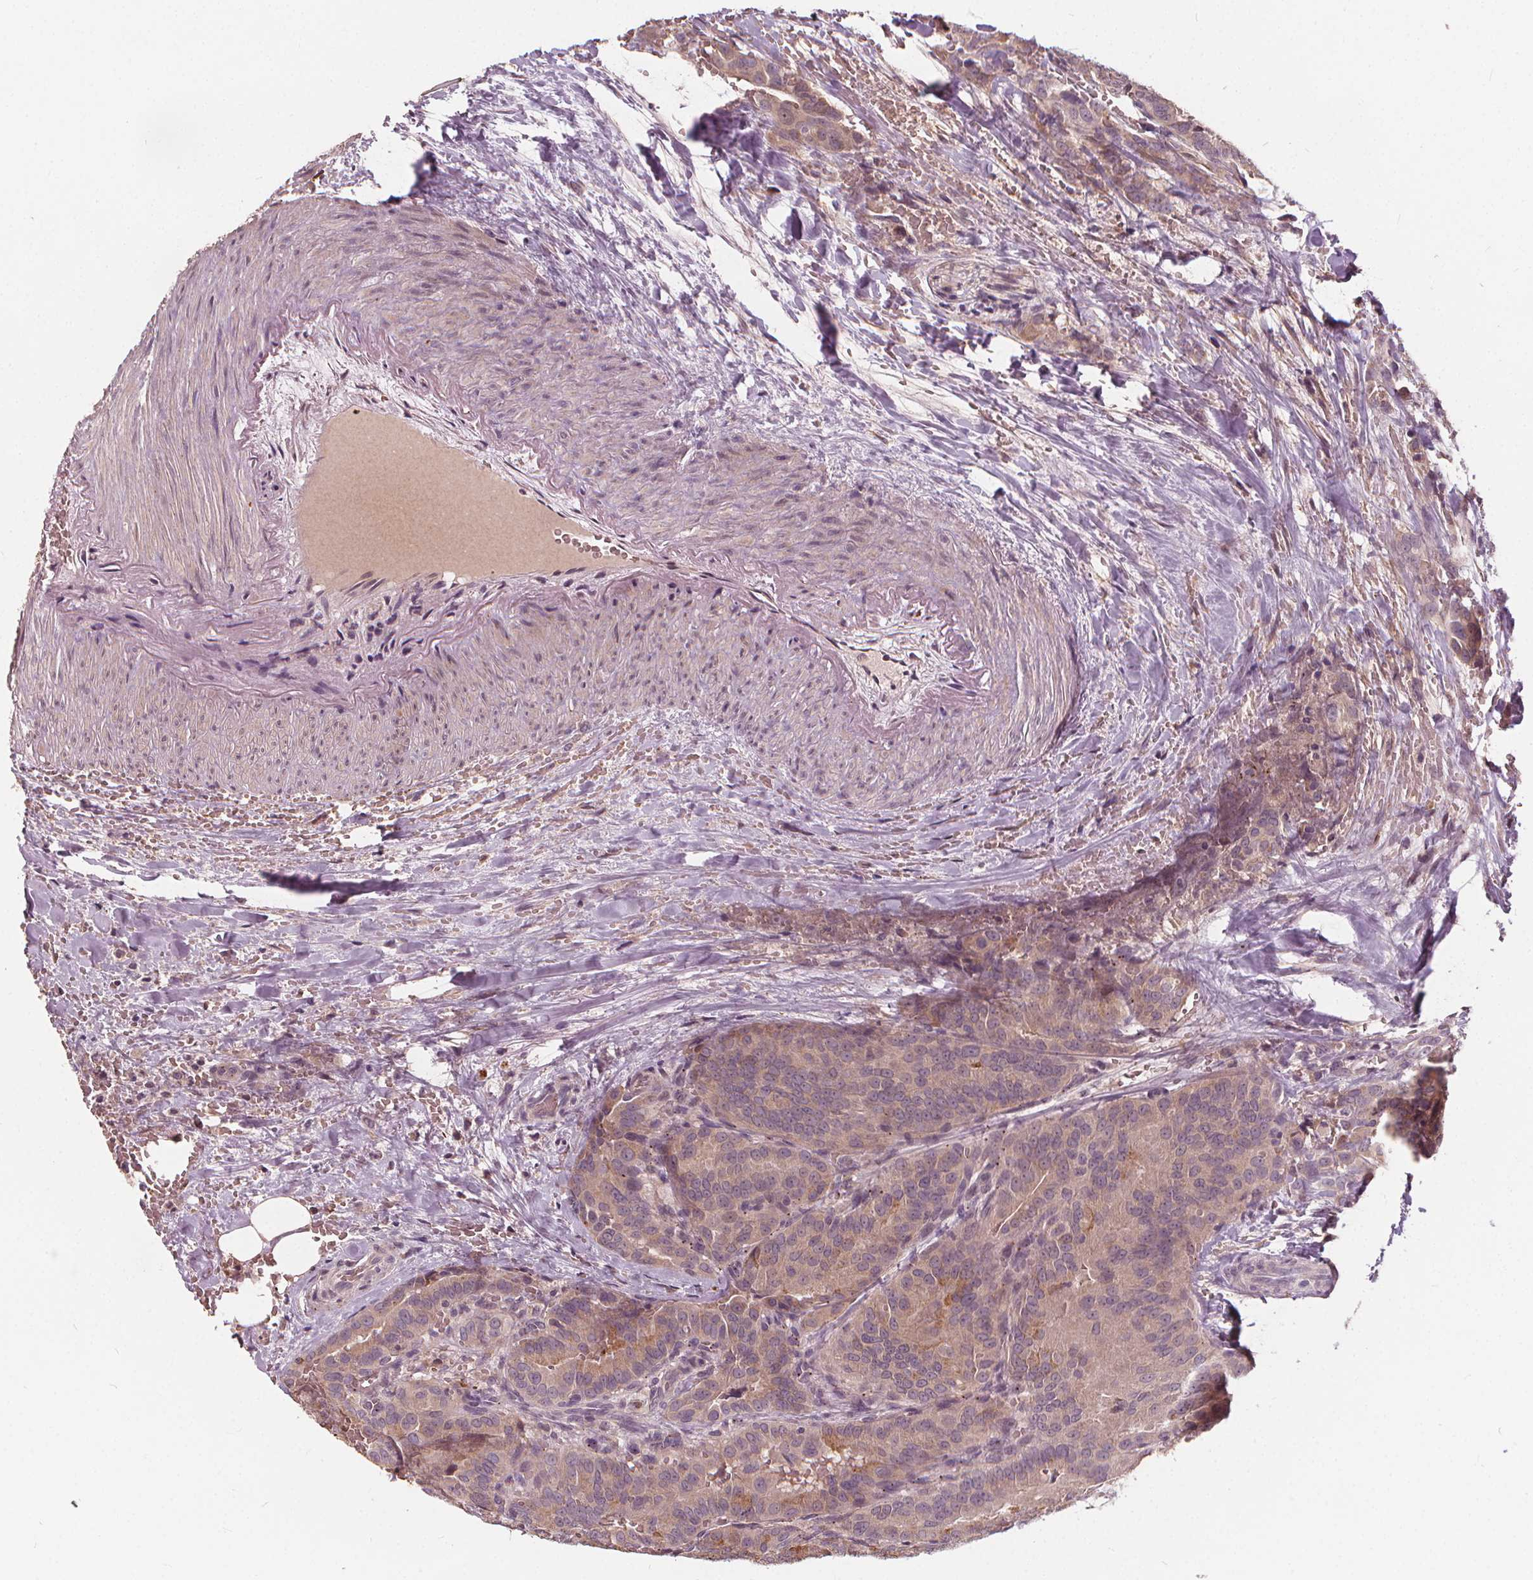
{"staining": {"intensity": "weak", "quantity": ">75%", "location": "cytoplasmic/membranous"}, "tissue": "thyroid cancer", "cell_type": "Tumor cells", "image_type": "cancer", "snomed": [{"axis": "morphology", "description": "Papillary adenocarcinoma, NOS"}, {"axis": "topography", "description": "Thyroid gland"}], "caption": "The photomicrograph demonstrates a brown stain indicating the presence of a protein in the cytoplasmic/membranous of tumor cells in thyroid papillary adenocarcinoma.", "gene": "IPO13", "patient": {"sex": "male", "age": 61}}